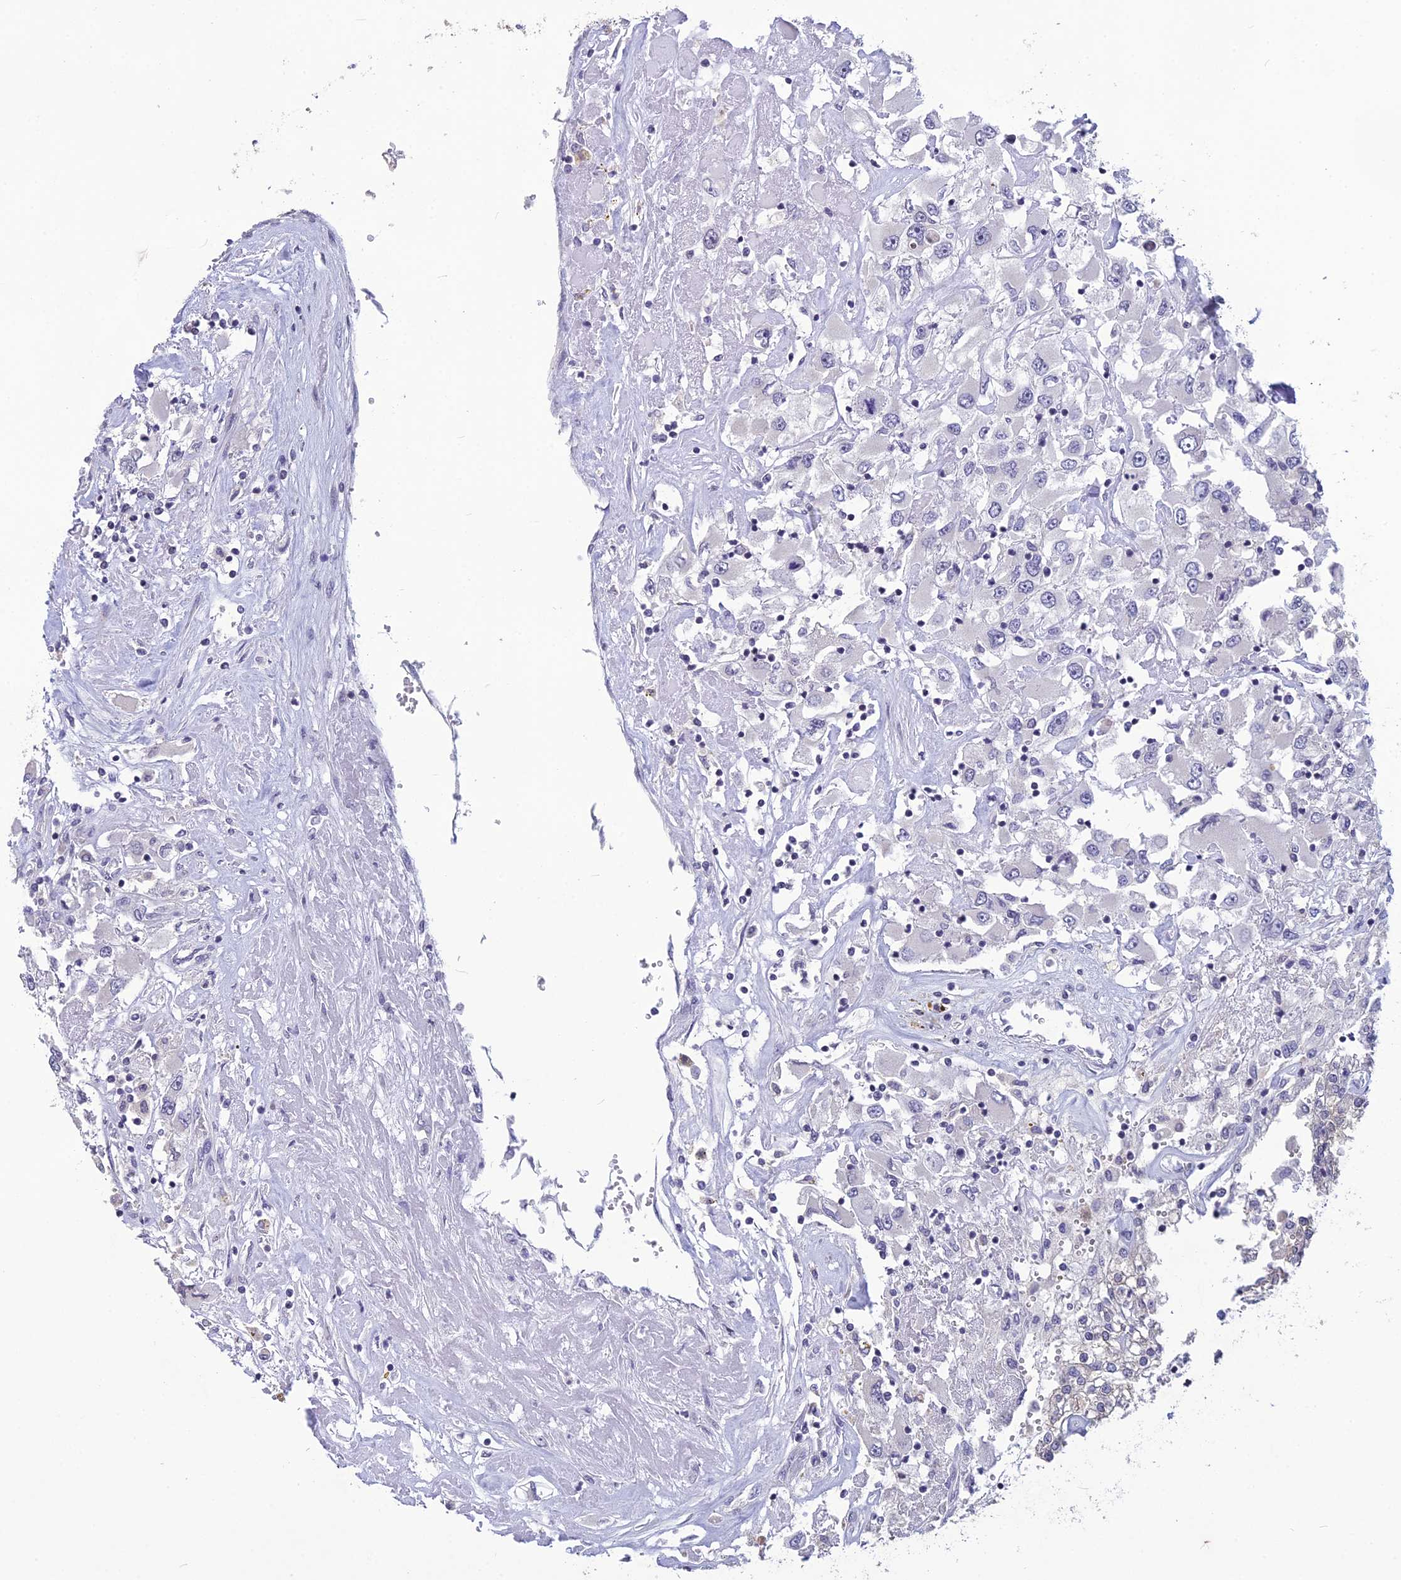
{"staining": {"intensity": "negative", "quantity": "none", "location": "none"}, "tissue": "renal cancer", "cell_type": "Tumor cells", "image_type": "cancer", "snomed": [{"axis": "morphology", "description": "Adenocarcinoma, NOS"}, {"axis": "topography", "description": "Kidney"}], "caption": "Protein analysis of renal cancer displays no significant positivity in tumor cells. The staining is performed using DAB (3,3'-diaminobenzidine) brown chromogen with nuclei counter-stained in using hematoxylin.", "gene": "TMEM134", "patient": {"sex": "female", "age": 52}}